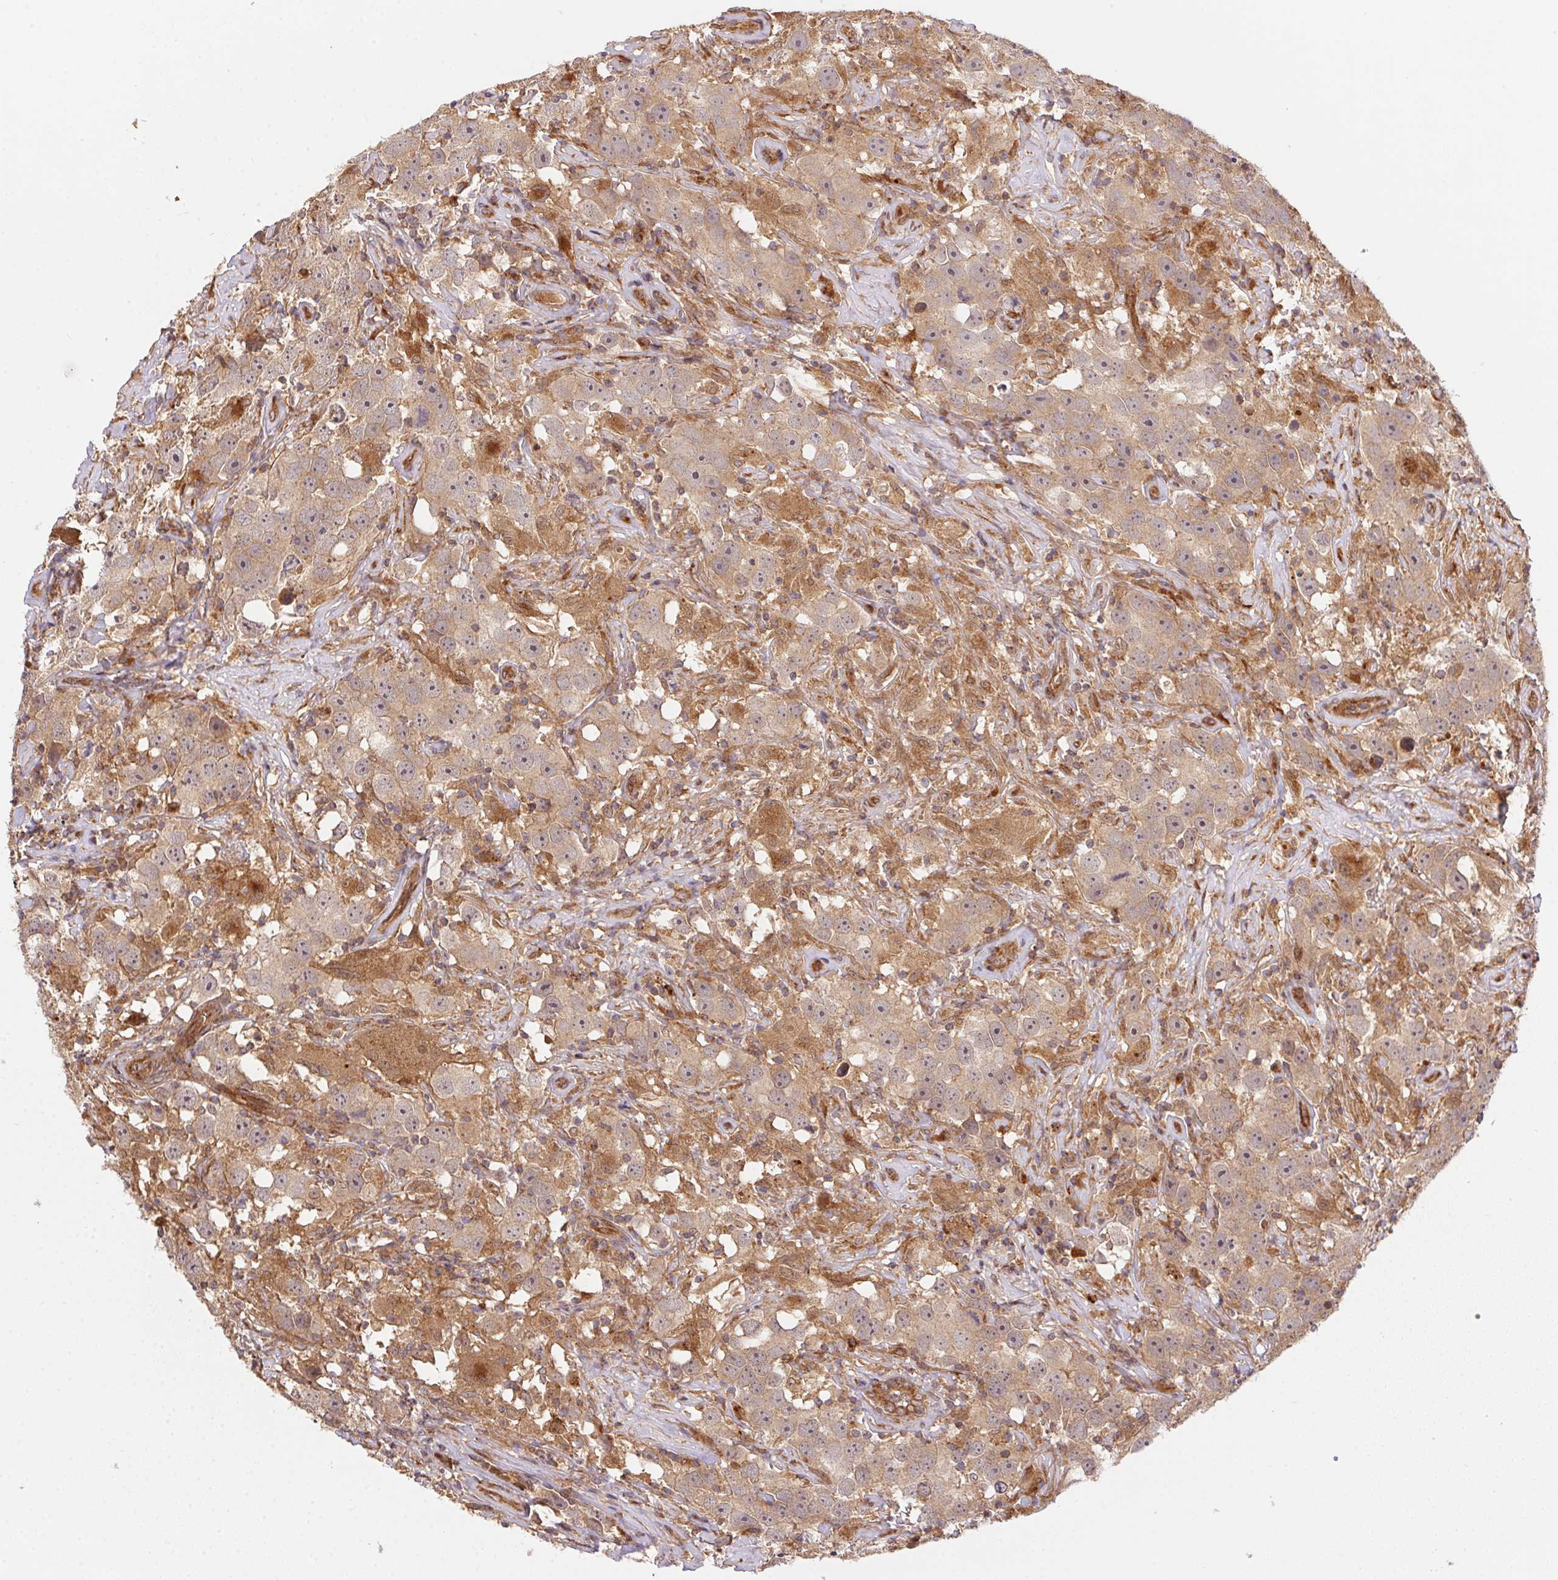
{"staining": {"intensity": "weak", "quantity": ">75%", "location": "cytoplasmic/membranous"}, "tissue": "testis cancer", "cell_type": "Tumor cells", "image_type": "cancer", "snomed": [{"axis": "morphology", "description": "Seminoma, NOS"}, {"axis": "topography", "description": "Testis"}], "caption": "Immunohistochemistry (DAB (3,3'-diaminobenzidine)) staining of human testis seminoma demonstrates weak cytoplasmic/membranous protein expression in approximately >75% of tumor cells. Ihc stains the protein of interest in brown and the nuclei are stained blue.", "gene": "USE1", "patient": {"sex": "male", "age": 49}}